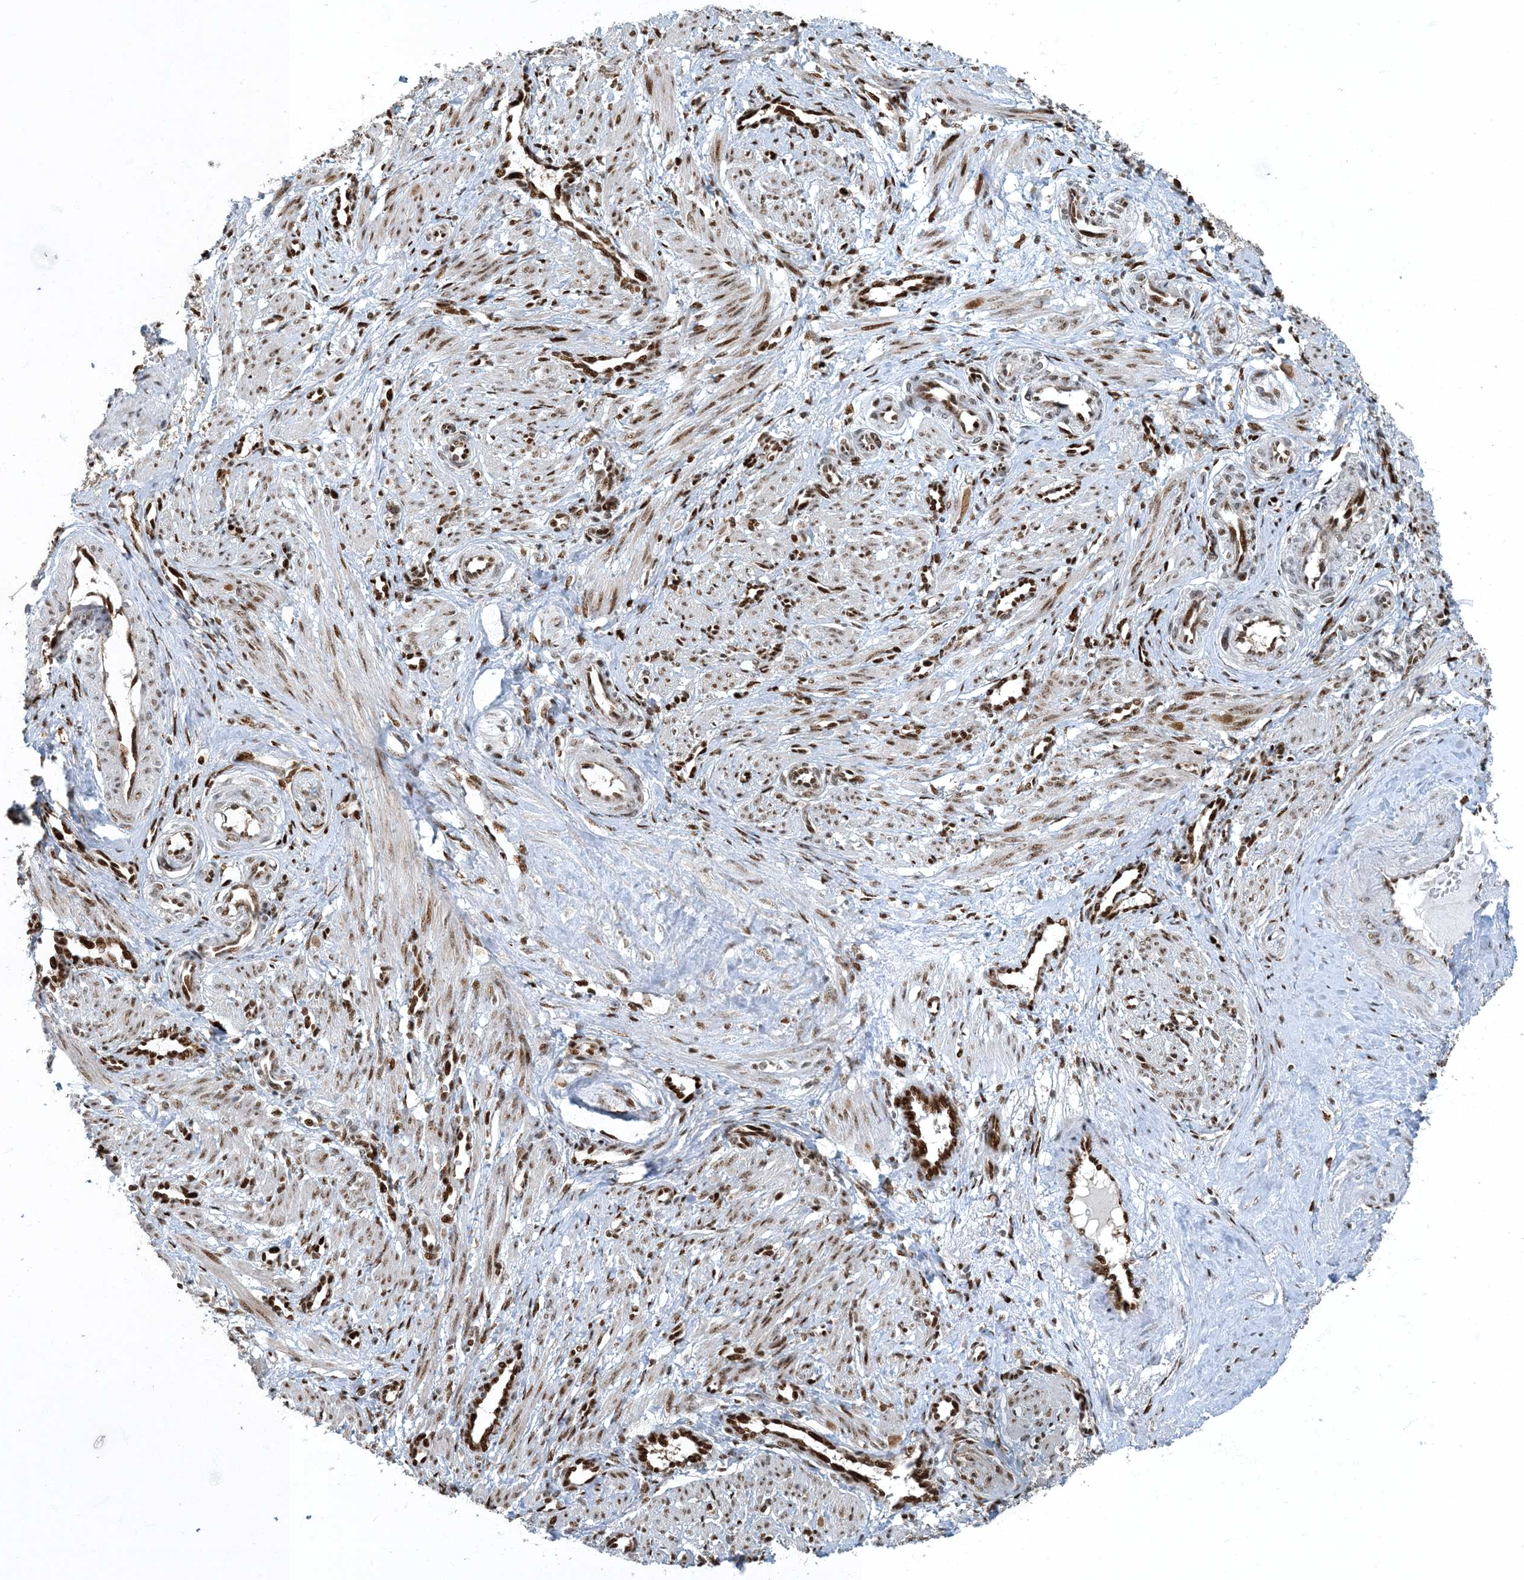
{"staining": {"intensity": "moderate", "quantity": ">75%", "location": "nuclear"}, "tissue": "smooth muscle", "cell_type": "Smooth muscle cells", "image_type": "normal", "snomed": [{"axis": "morphology", "description": "Normal tissue, NOS"}, {"axis": "topography", "description": "Endometrium"}], "caption": "Benign smooth muscle reveals moderate nuclear positivity in approximately >75% of smooth muscle cells, visualized by immunohistochemistry.", "gene": "MBD1", "patient": {"sex": "female", "age": 33}}